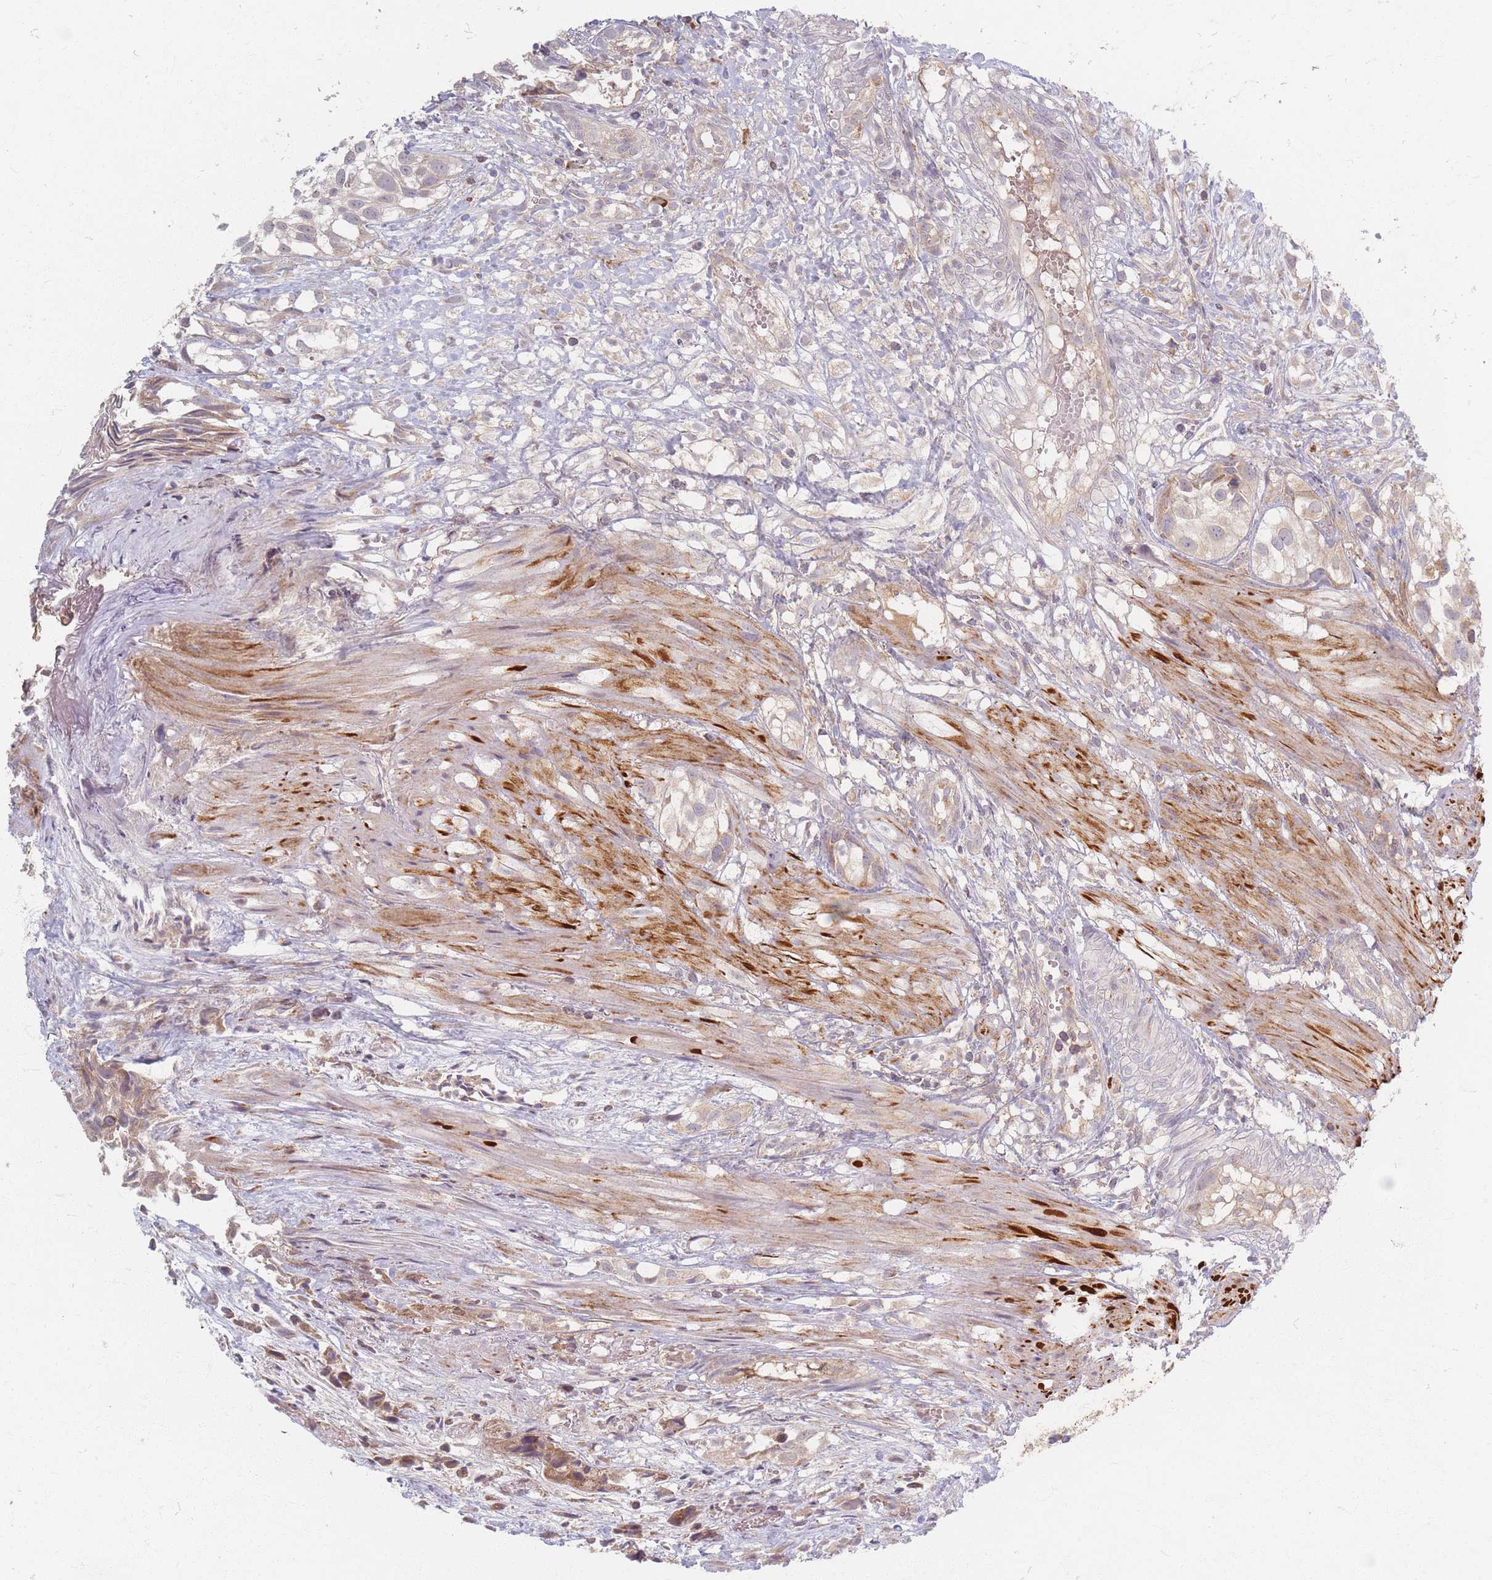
{"staining": {"intensity": "weak", "quantity": "<25%", "location": "cytoplasmic/membranous"}, "tissue": "urothelial cancer", "cell_type": "Tumor cells", "image_type": "cancer", "snomed": [{"axis": "morphology", "description": "Urothelial carcinoma, High grade"}, {"axis": "topography", "description": "Urinary bladder"}], "caption": "High power microscopy image of an immunohistochemistry (IHC) image of urothelial cancer, revealing no significant expression in tumor cells.", "gene": "SMIM14", "patient": {"sex": "male", "age": 56}}